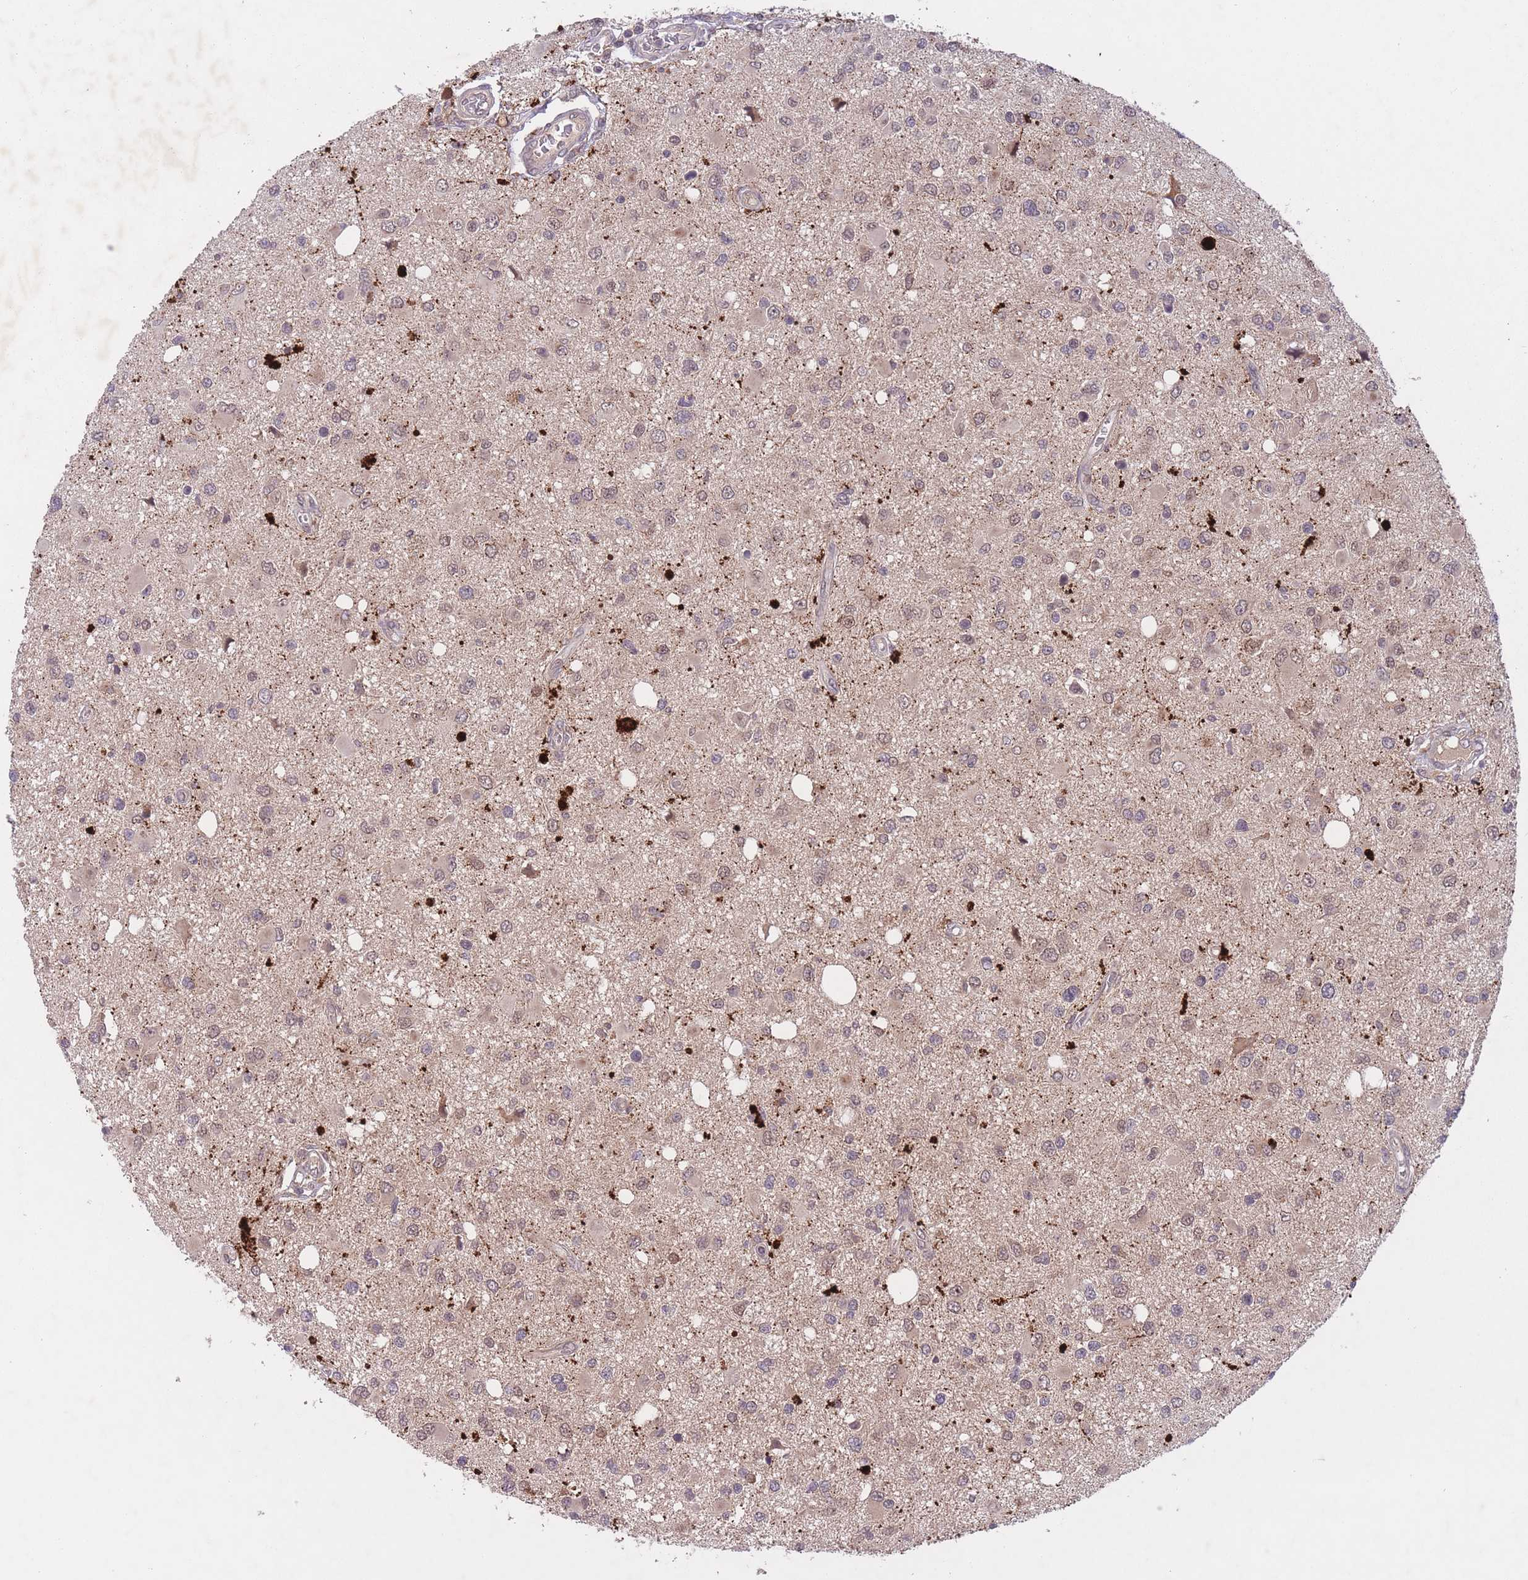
{"staining": {"intensity": "moderate", "quantity": "<25%", "location": "cytoplasmic/membranous,nuclear"}, "tissue": "glioma", "cell_type": "Tumor cells", "image_type": "cancer", "snomed": [{"axis": "morphology", "description": "Glioma, malignant, High grade"}, {"axis": "topography", "description": "Brain"}], "caption": "An immunohistochemistry (IHC) micrograph of tumor tissue is shown. Protein staining in brown labels moderate cytoplasmic/membranous and nuclear positivity in glioma within tumor cells.", "gene": "SECTM1", "patient": {"sex": "male", "age": 53}}